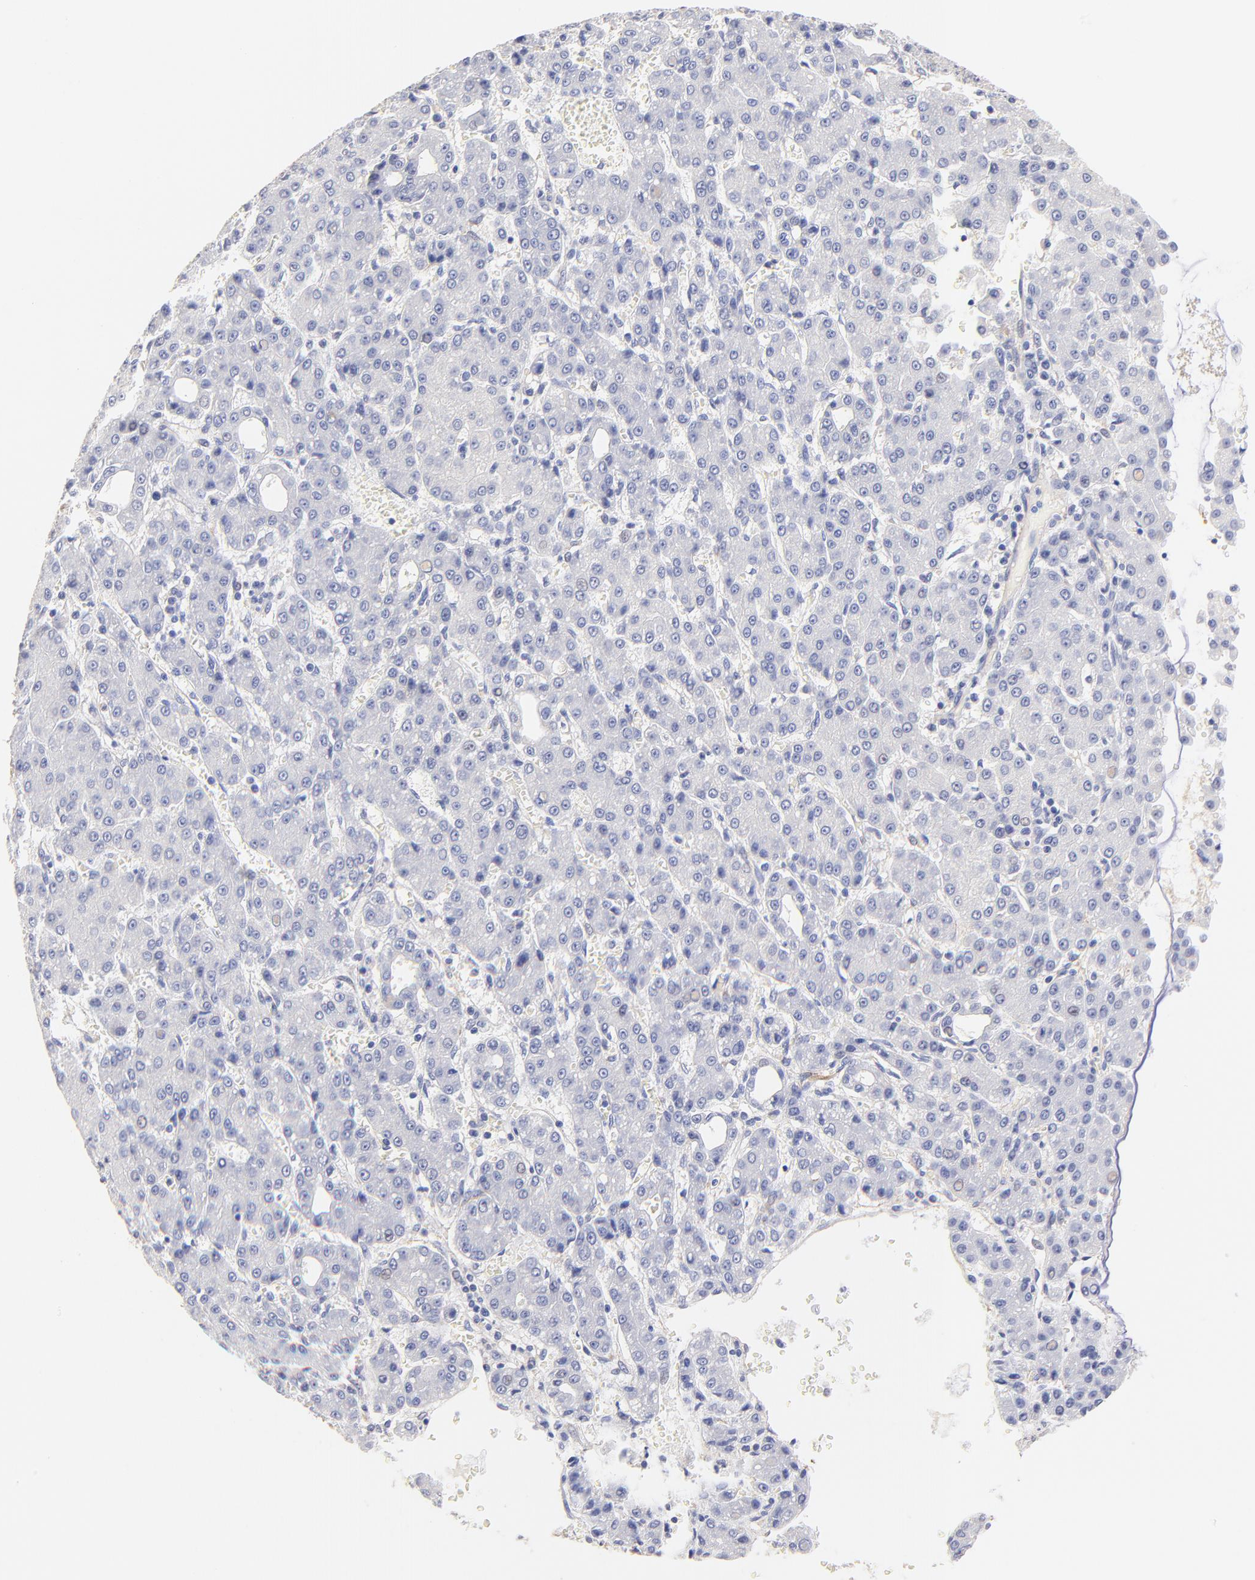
{"staining": {"intensity": "negative", "quantity": "none", "location": "none"}, "tissue": "liver cancer", "cell_type": "Tumor cells", "image_type": "cancer", "snomed": [{"axis": "morphology", "description": "Carcinoma, Hepatocellular, NOS"}, {"axis": "topography", "description": "Liver"}], "caption": "DAB (3,3'-diaminobenzidine) immunohistochemical staining of human liver cancer displays no significant expression in tumor cells. The staining was performed using DAB (3,3'-diaminobenzidine) to visualize the protein expression in brown, while the nuclei were stained in blue with hematoxylin (Magnification: 20x).", "gene": "ACTRT1", "patient": {"sex": "male", "age": 69}}